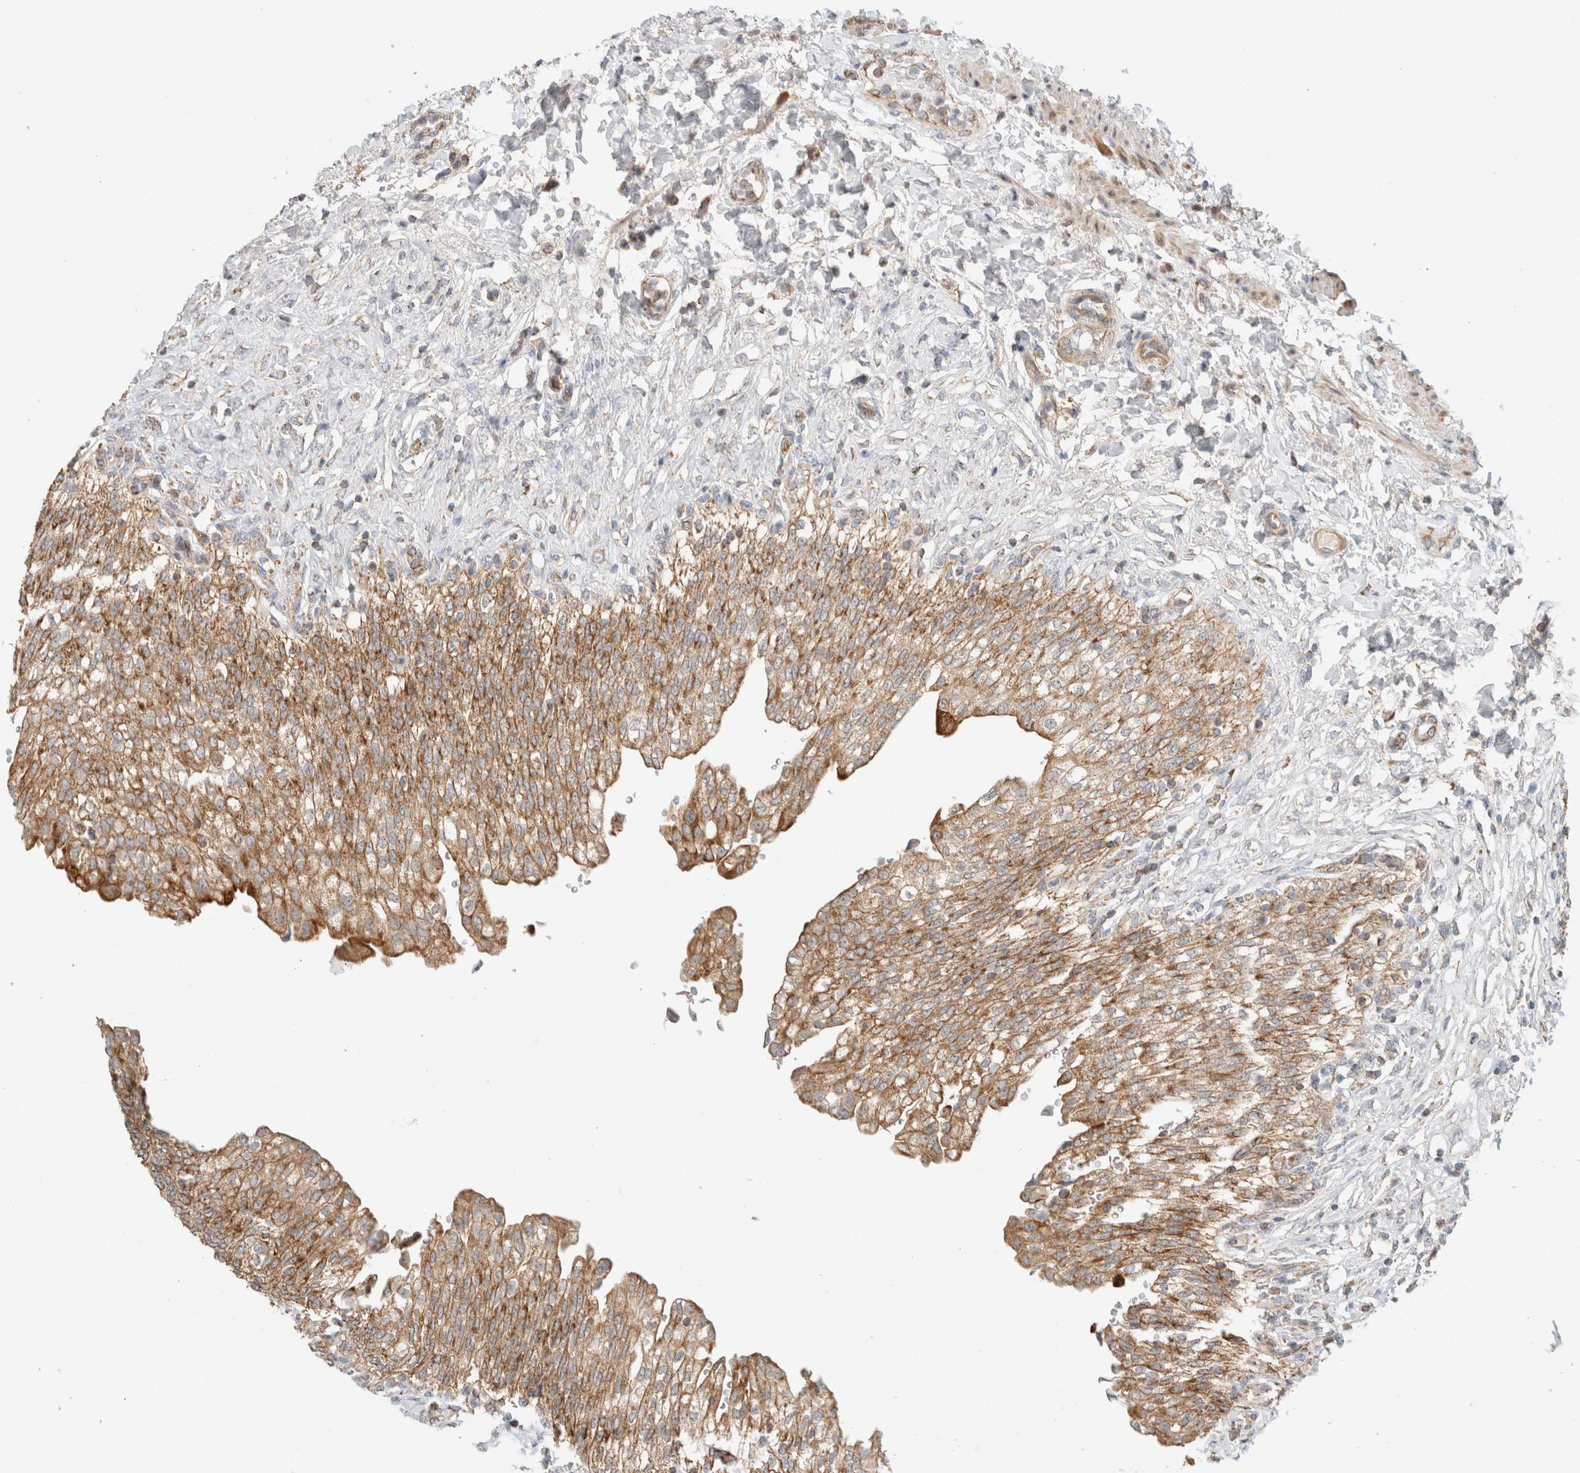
{"staining": {"intensity": "strong", "quantity": "25%-75%", "location": "cytoplasmic/membranous"}, "tissue": "urinary bladder", "cell_type": "Urothelial cells", "image_type": "normal", "snomed": [{"axis": "morphology", "description": "Urothelial carcinoma, High grade"}, {"axis": "topography", "description": "Urinary bladder"}], "caption": "Immunohistochemistry (DAB) staining of benign human urinary bladder demonstrates strong cytoplasmic/membranous protein expression in about 25%-75% of urothelial cells.", "gene": "MRM3", "patient": {"sex": "male", "age": 46}}